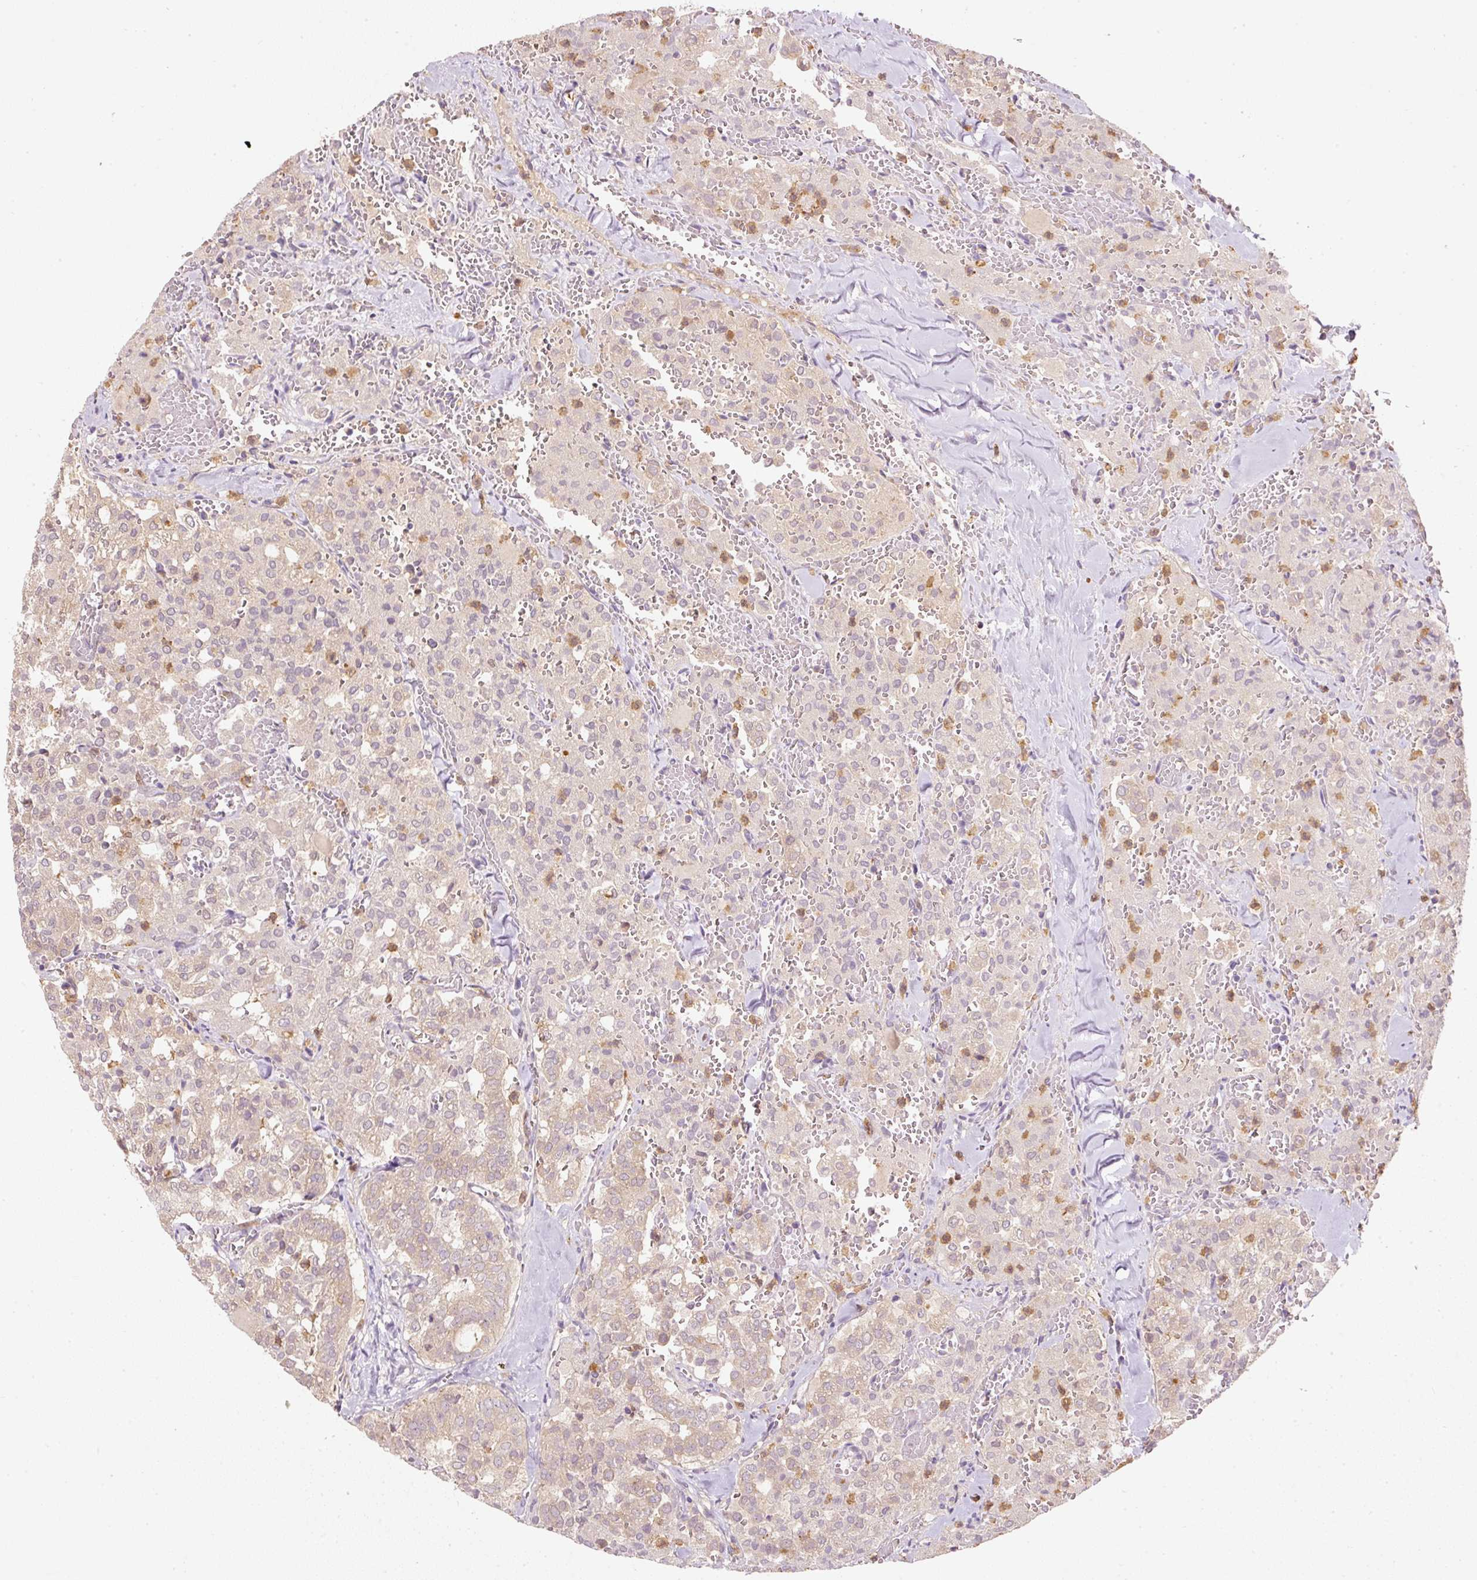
{"staining": {"intensity": "weak", "quantity": "<25%", "location": "cytoplasmic/membranous"}, "tissue": "thyroid cancer", "cell_type": "Tumor cells", "image_type": "cancer", "snomed": [{"axis": "morphology", "description": "Follicular adenoma carcinoma, NOS"}, {"axis": "topography", "description": "Thyroid gland"}], "caption": "This histopathology image is of thyroid follicular adenoma carcinoma stained with IHC to label a protein in brown with the nuclei are counter-stained blue. There is no positivity in tumor cells.", "gene": "CTTNBP2", "patient": {"sex": "male", "age": 75}}